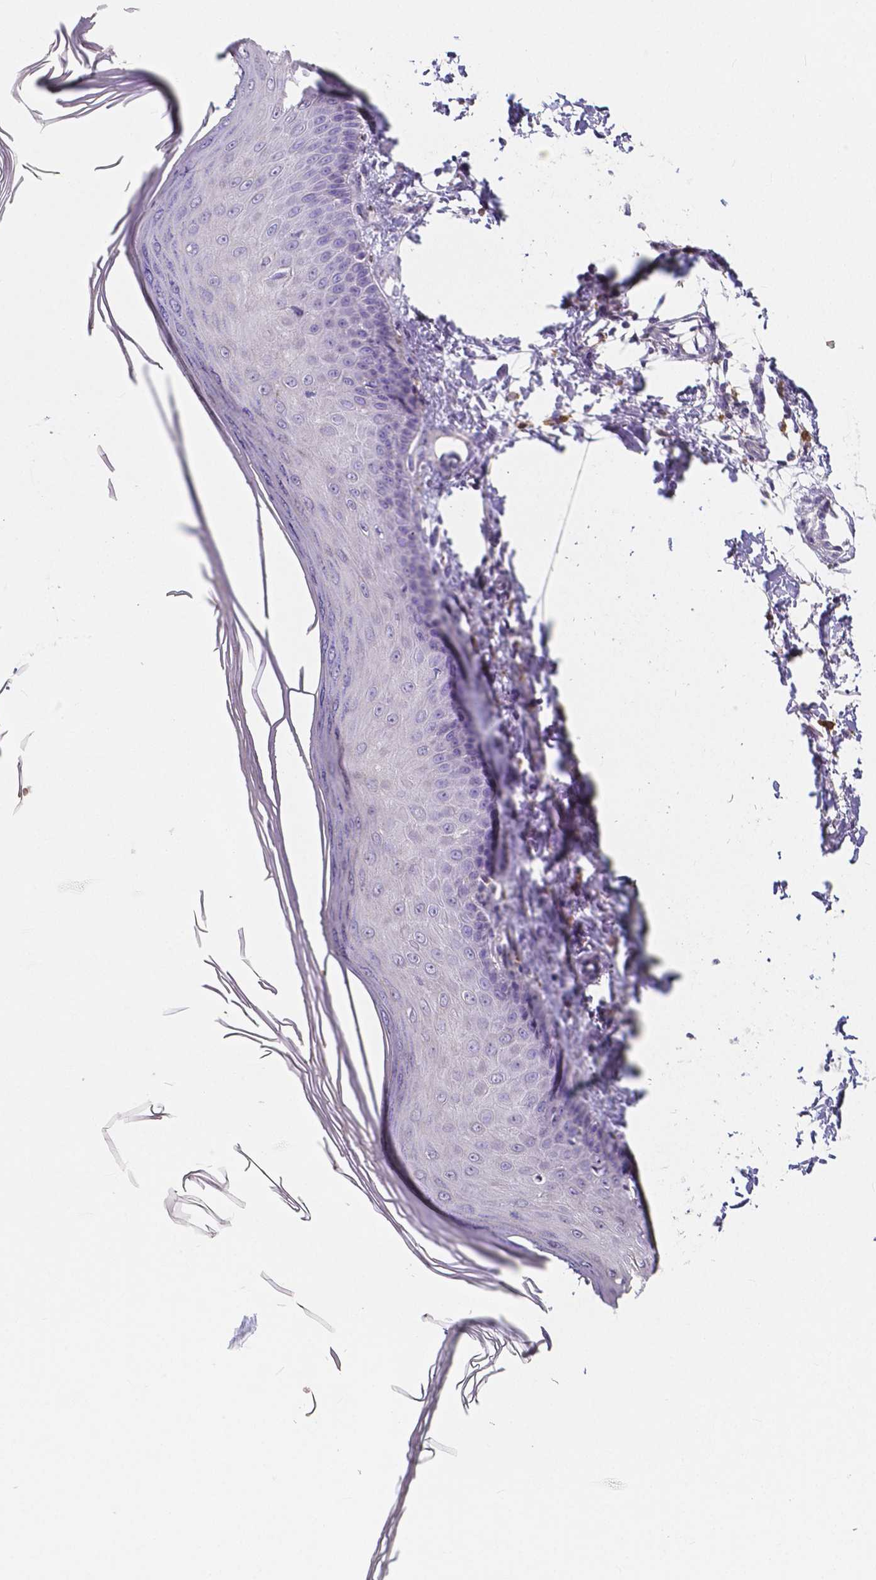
{"staining": {"intensity": "negative", "quantity": "none", "location": "none"}, "tissue": "skin", "cell_type": "Fibroblasts", "image_type": "normal", "snomed": [{"axis": "morphology", "description": "Normal tissue, NOS"}, {"axis": "topography", "description": "Skin"}], "caption": "The immunohistochemistry histopathology image has no significant expression in fibroblasts of skin.", "gene": "ACP5", "patient": {"sex": "female", "age": 62}}